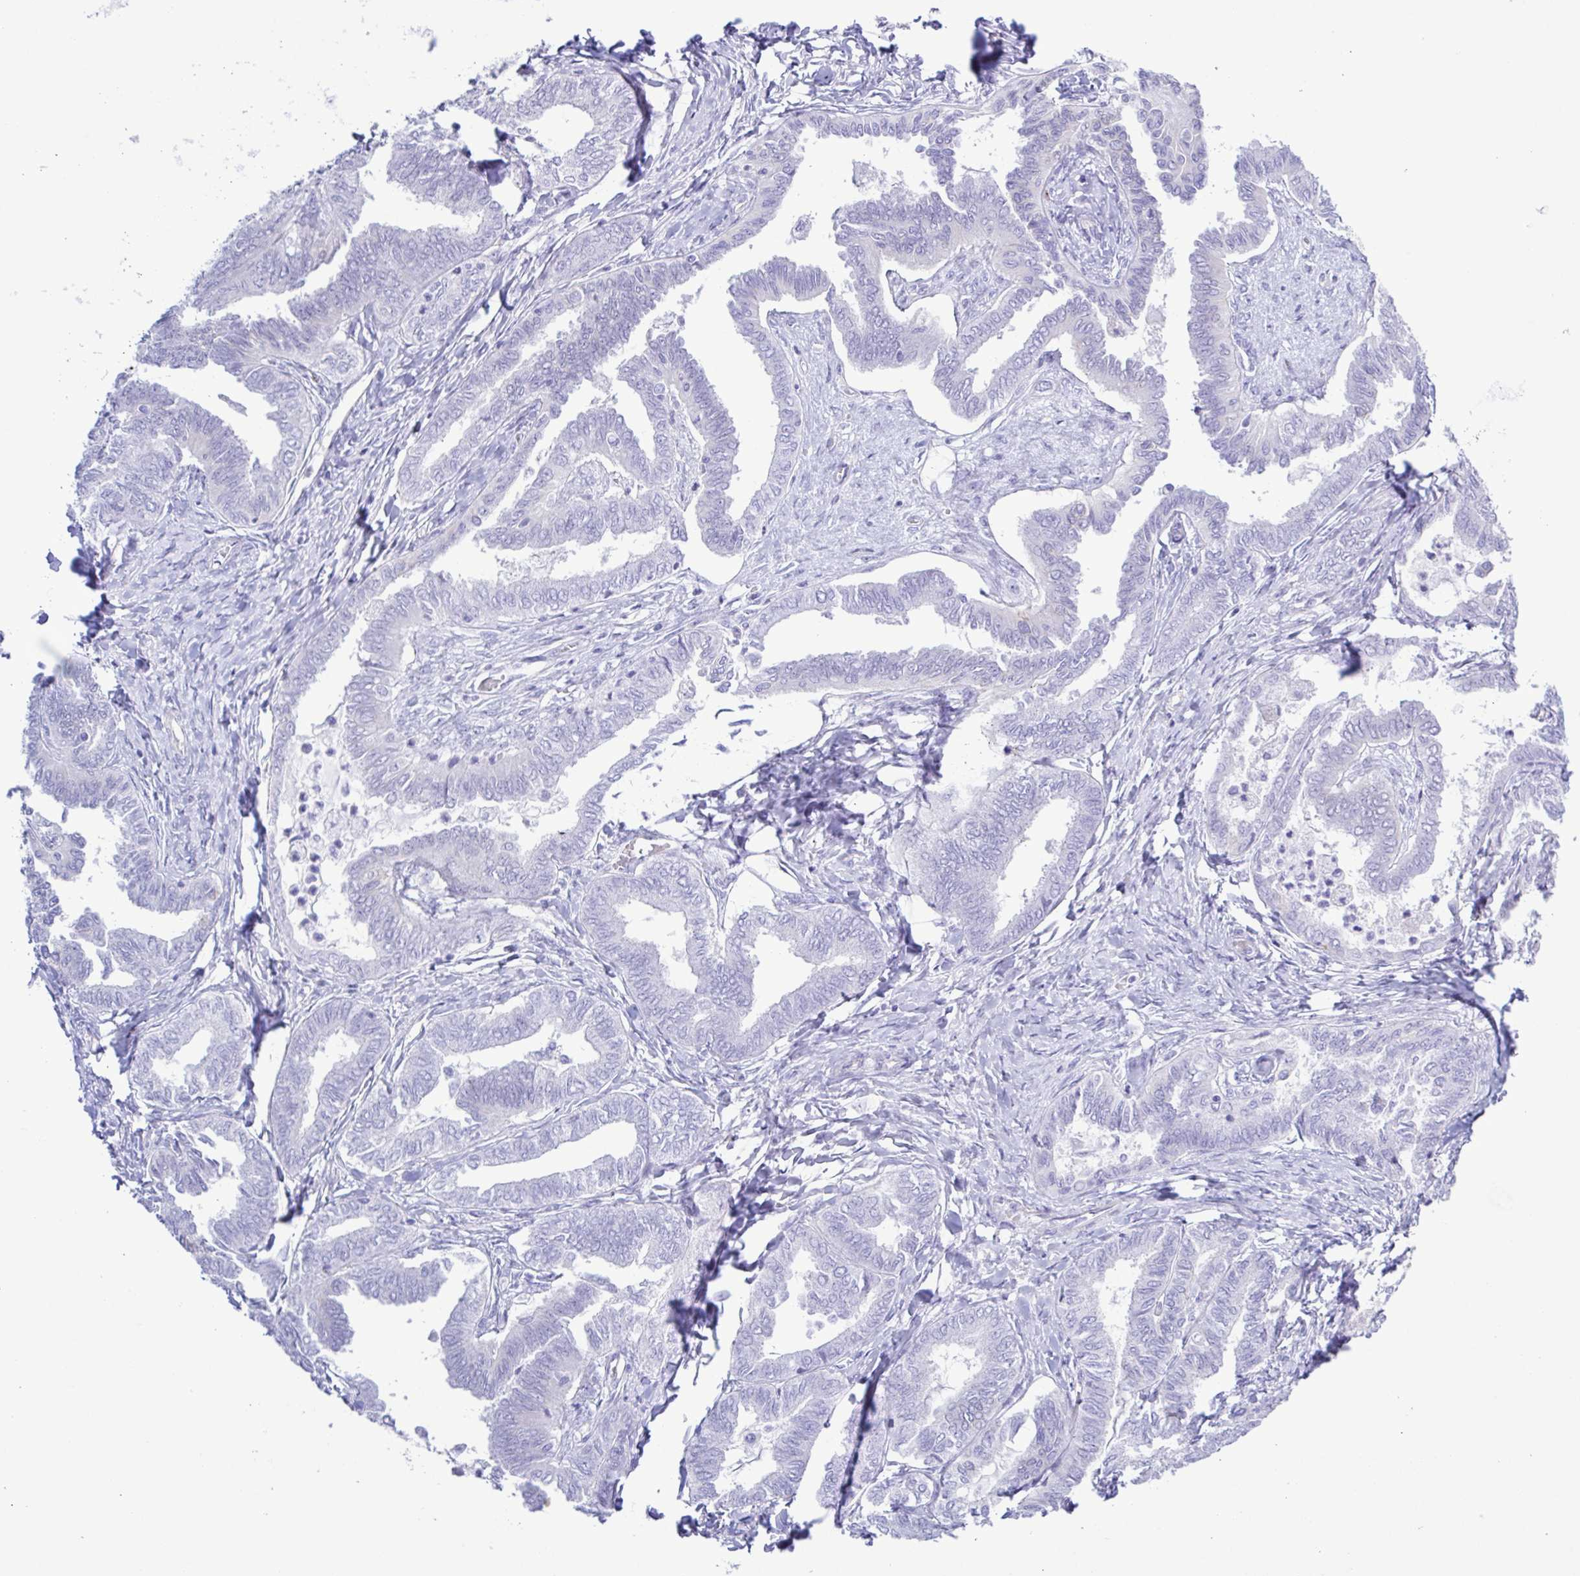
{"staining": {"intensity": "negative", "quantity": "none", "location": "none"}, "tissue": "ovarian cancer", "cell_type": "Tumor cells", "image_type": "cancer", "snomed": [{"axis": "morphology", "description": "Carcinoma, endometroid"}, {"axis": "topography", "description": "Ovary"}], "caption": "A micrograph of human endometroid carcinoma (ovarian) is negative for staining in tumor cells. (Immunohistochemistry (ihc), brightfield microscopy, high magnification).", "gene": "CYP11A1", "patient": {"sex": "female", "age": 70}}